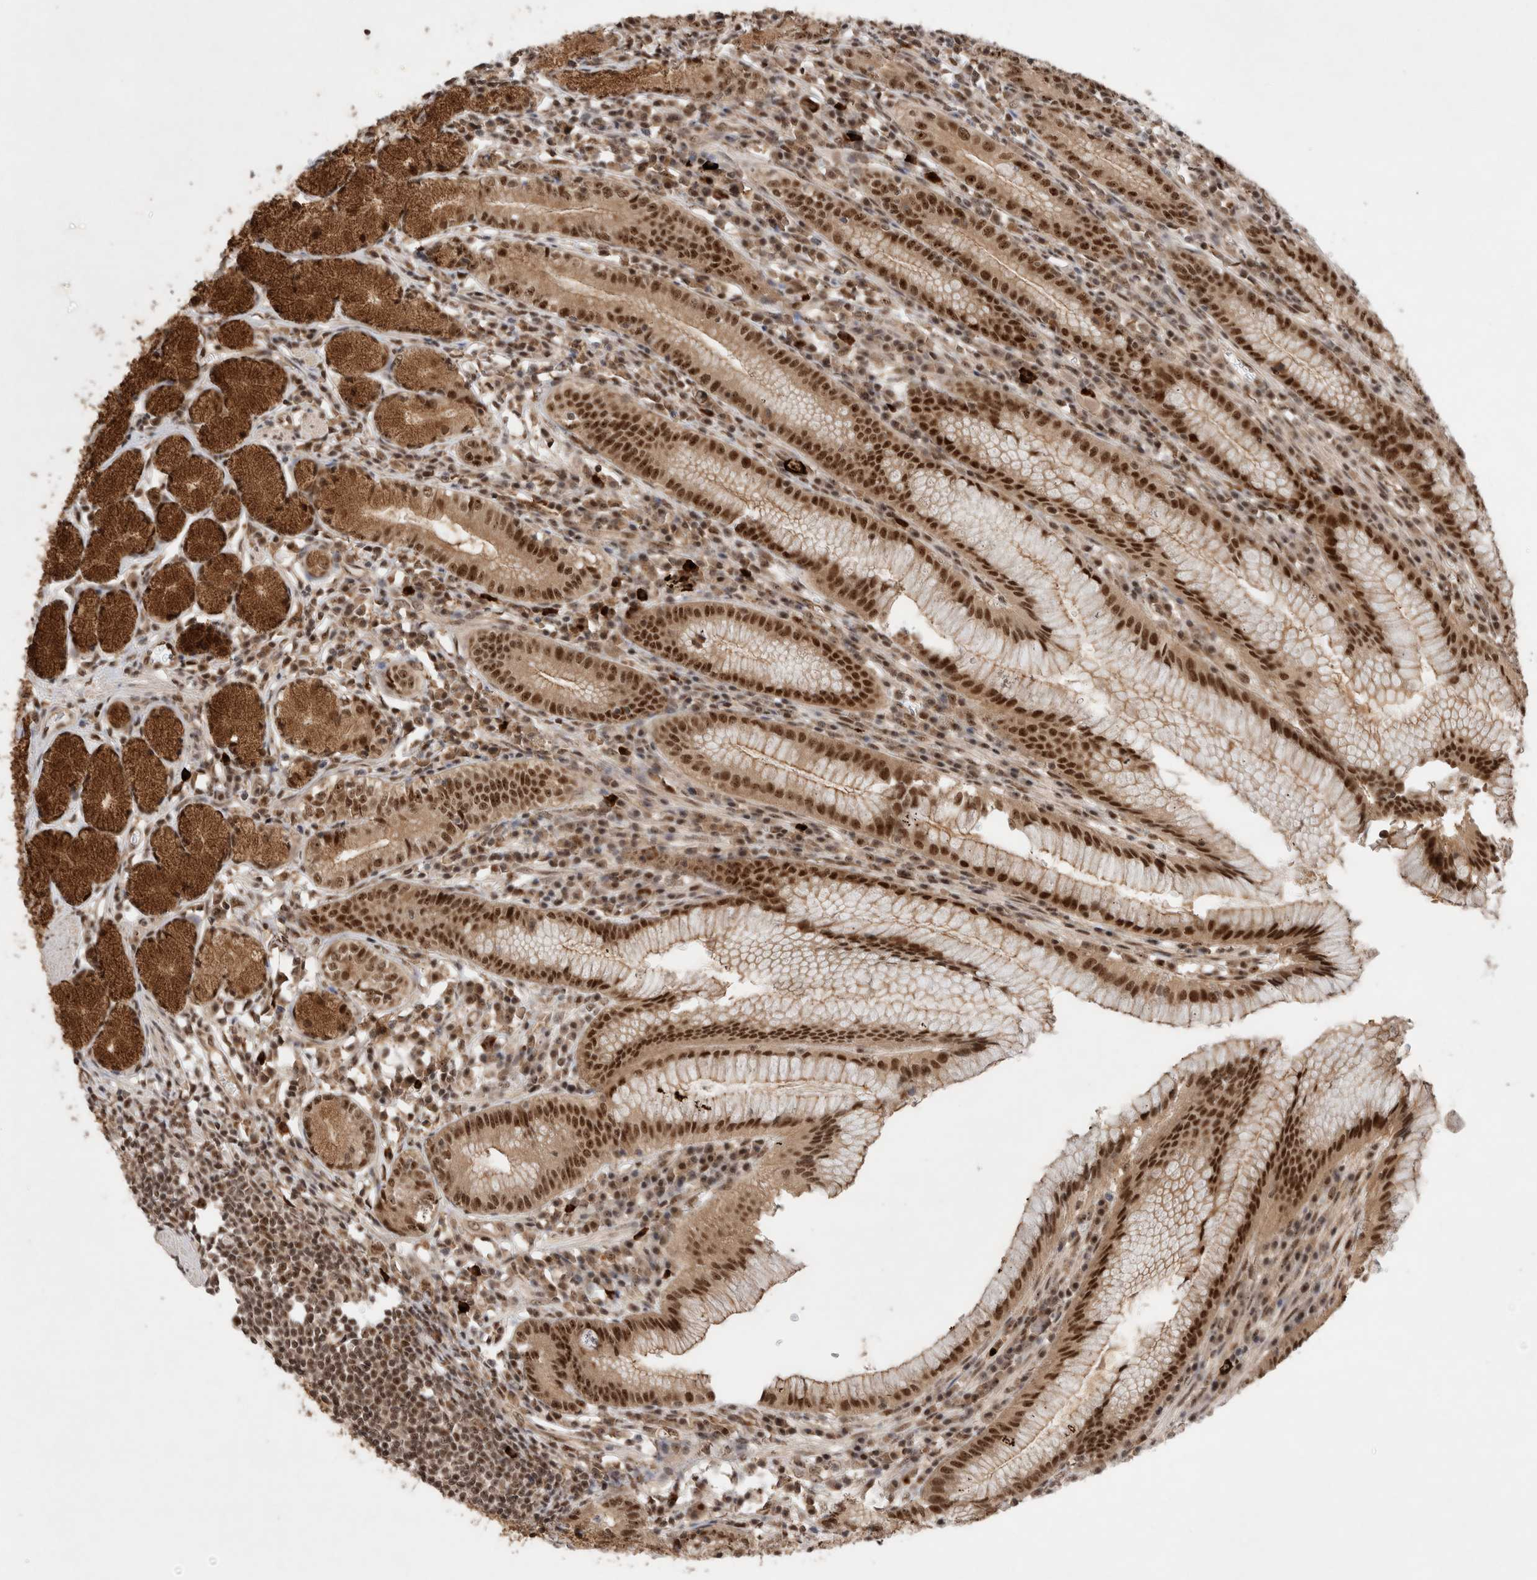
{"staining": {"intensity": "strong", "quantity": ">75%", "location": "cytoplasmic/membranous,nuclear"}, "tissue": "stomach", "cell_type": "Glandular cells", "image_type": "normal", "snomed": [{"axis": "morphology", "description": "Normal tissue, NOS"}, {"axis": "topography", "description": "Stomach"}], "caption": "Protein analysis of normal stomach demonstrates strong cytoplasmic/membranous,nuclear staining in approximately >75% of glandular cells.", "gene": "MPHOSPH6", "patient": {"sex": "male", "age": 55}}